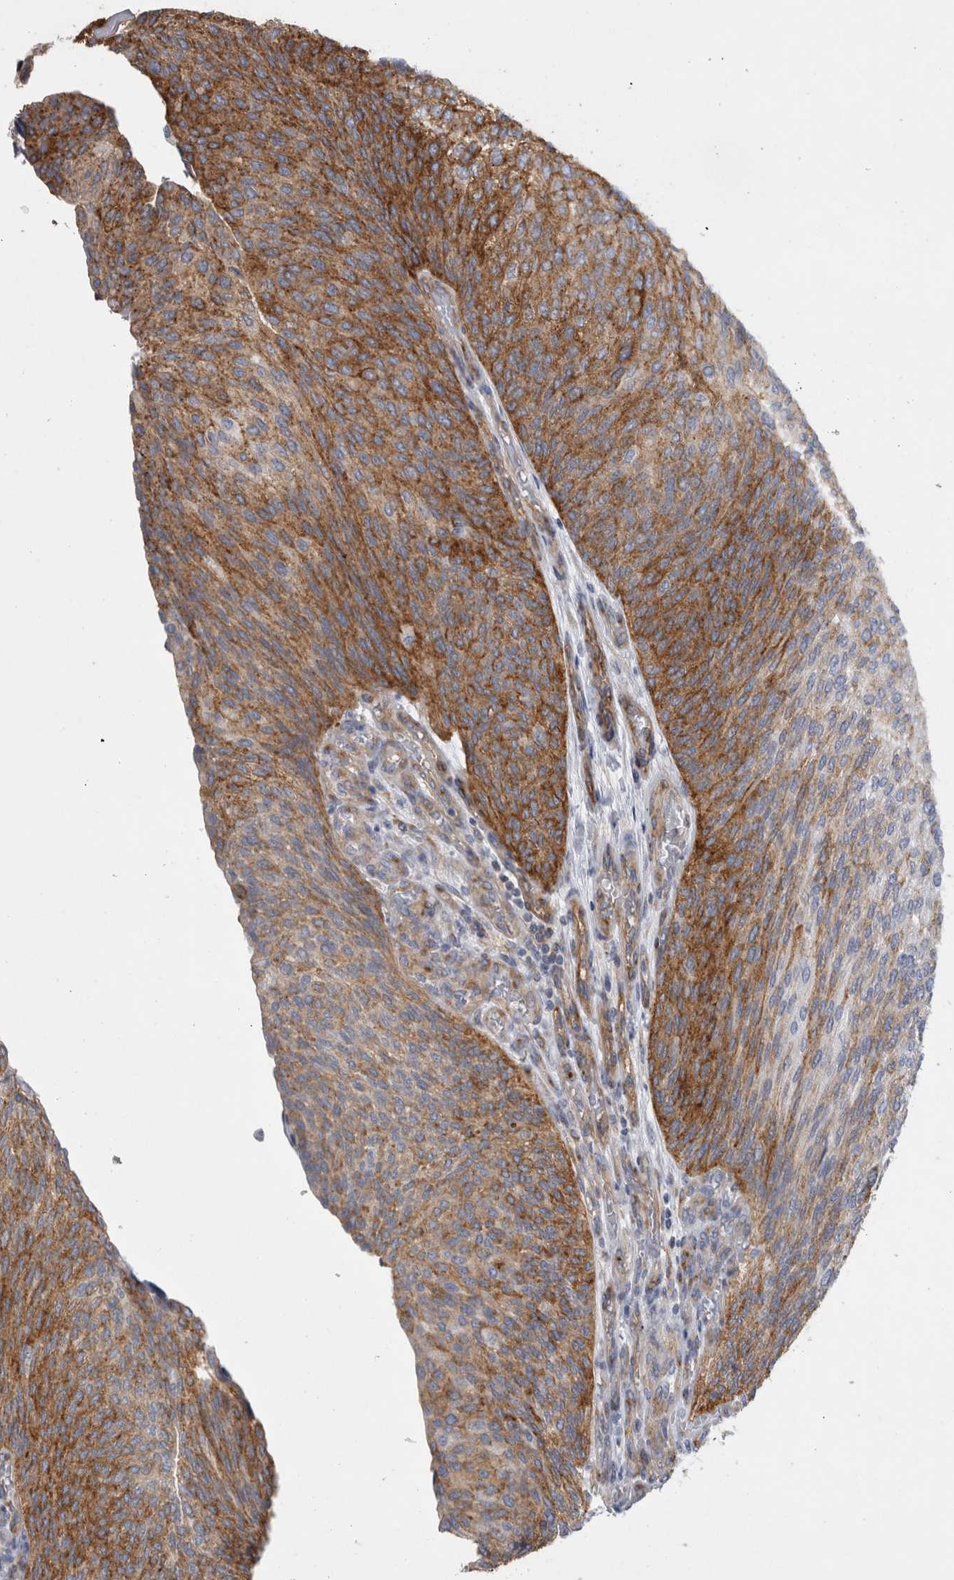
{"staining": {"intensity": "strong", "quantity": "25%-75%", "location": "cytoplasmic/membranous"}, "tissue": "urothelial cancer", "cell_type": "Tumor cells", "image_type": "cancer", "snomed": [{"axis": "morphology", "description": "Urothelial carcinoma, Low grade"}, {"axis": "topography", "description": "Urinary bladder"}], "caption": "IHC of low-grade urothelial carcinoma reveals high levels of strong cytoplasmic/membranous staining in approximately 25%-75% of tumor cells.", "gene": "ATXN3", "patient": {"sex": "female", "age": 79}}